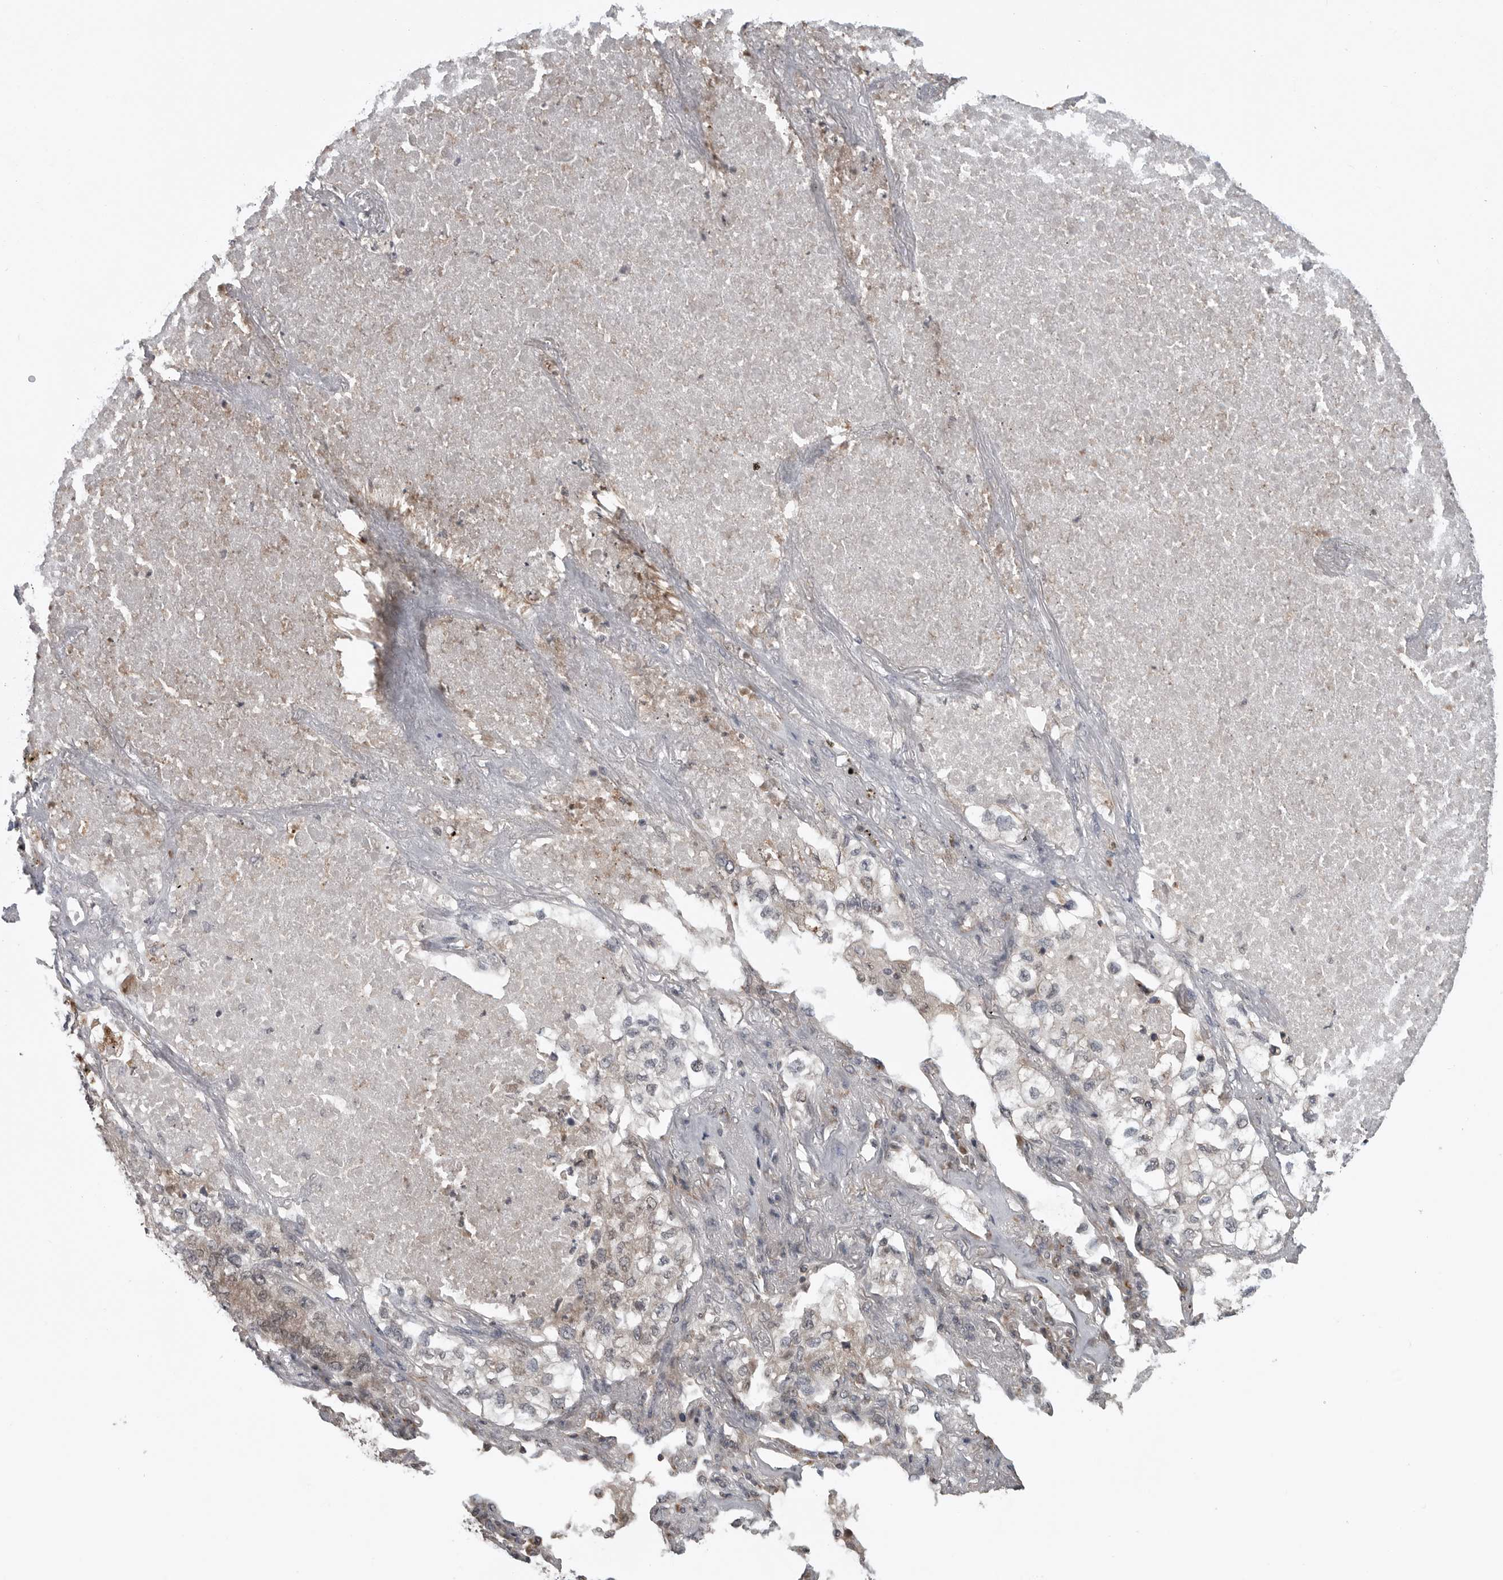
{"staining": {"intensity": "weak", "quantity": "<25%", "location": "cytoplasmic/membranous"}, "tissue": "lung cancer", "cell_type": "Tumor cells", "image_type": "cancer", "snomed": [{"axis": "morphology", "description": "Adenocarcinoma, NOS"}, {"axis": "topography", "description": "Lung"}], "caption": "Lung cancer was stained to show a protein in brown. There is no significant staining in tumor cells.", "gene": "FAAP100", "patient": {"sex": "male", "age": 63}}